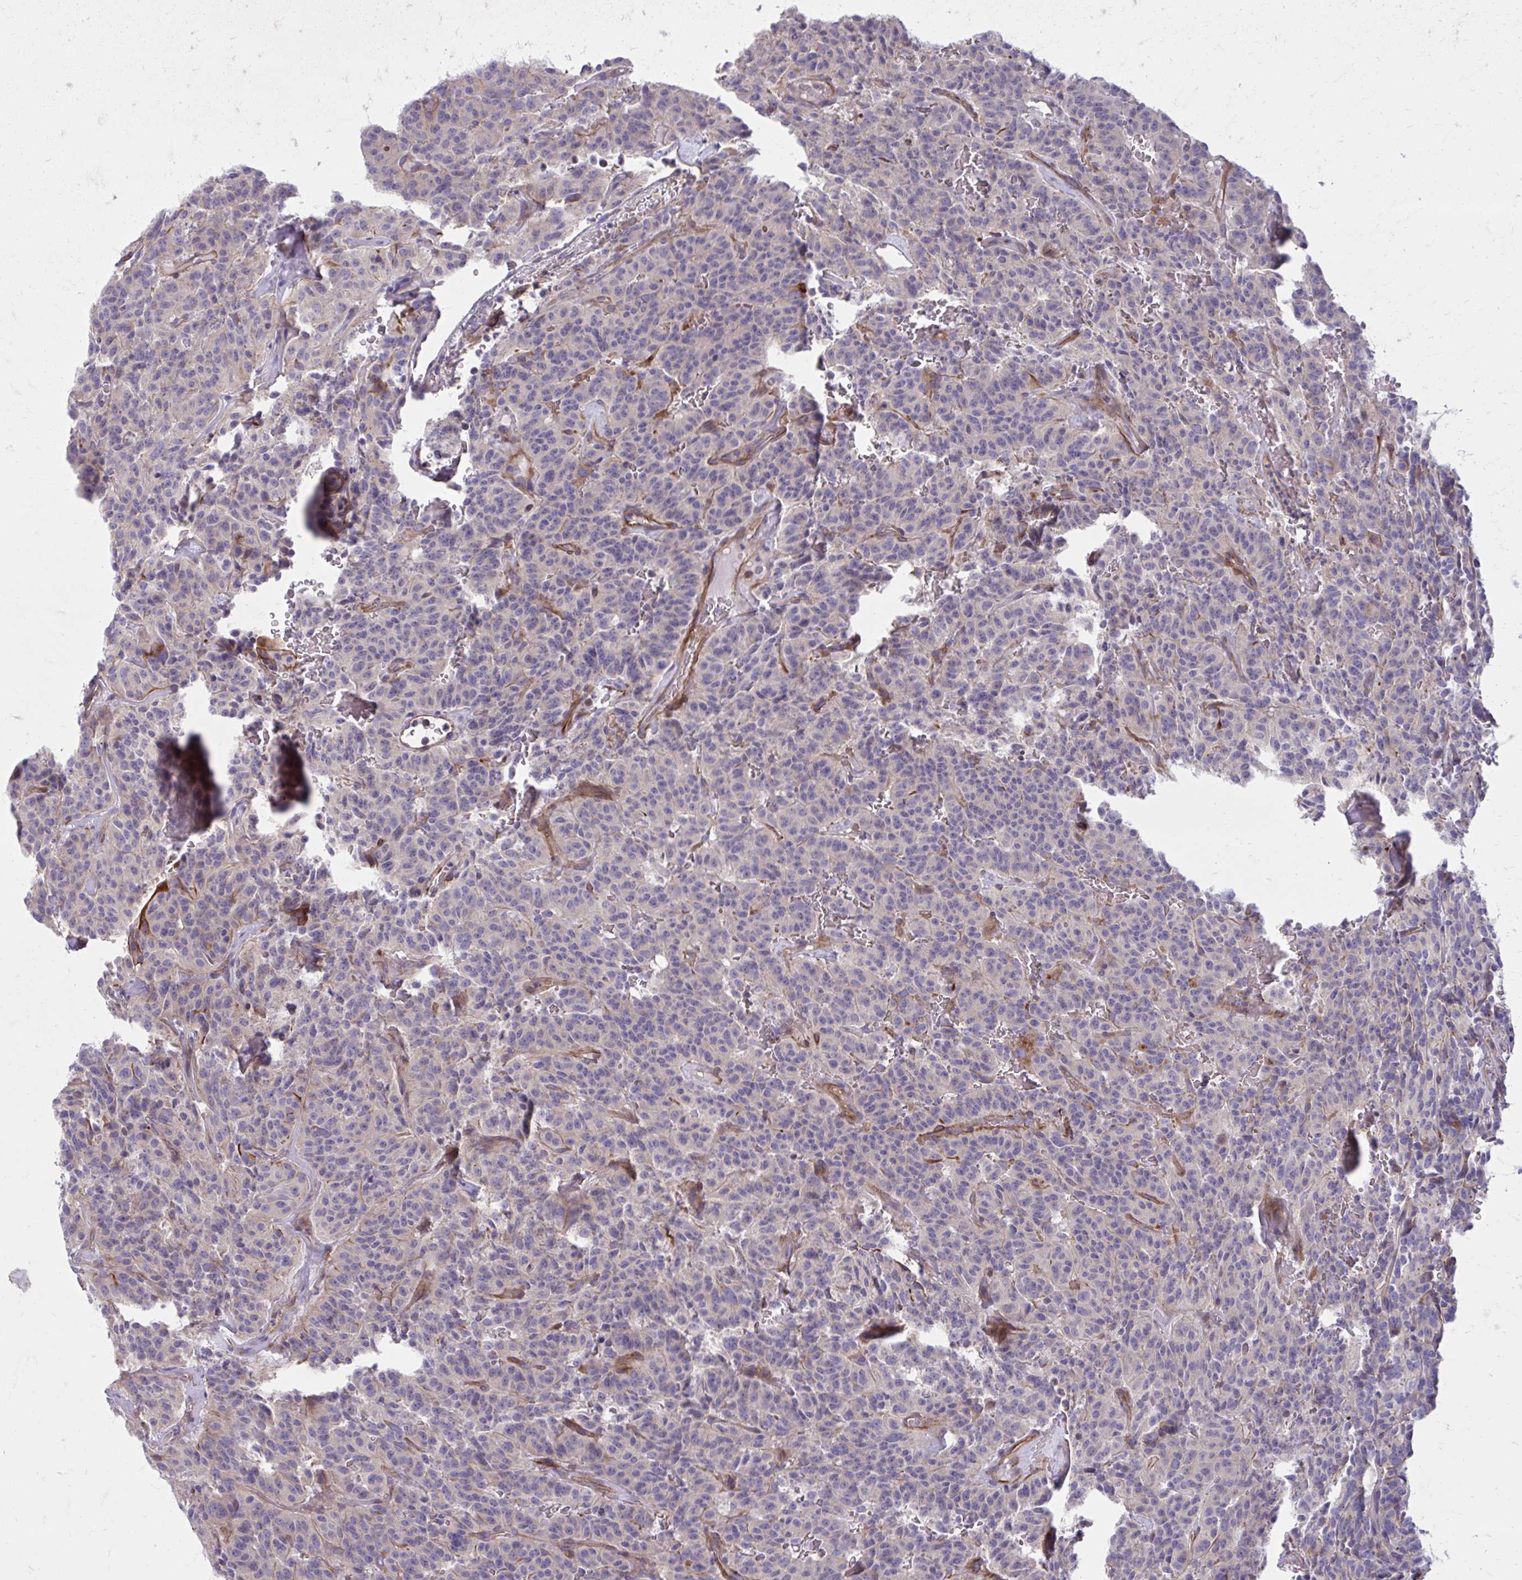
{"staining": {"intensity": "negative", "quantity": "none", "location": "none"}, "tissue": "carcinoid", "cell_type": "Tumor cells", "image_type": "cancer", "snomed": [{"axis": "morphology", "description": "Carcinoid, malignant, NOS"}, {"axis": "topography", "description": "Lung"}], "caption": "Immunohistochemistry (IHC) of carcinoid reveals no expression in tumor cells.", "gene": "FAP", "patient": {"sex": "female", "age": 61}}